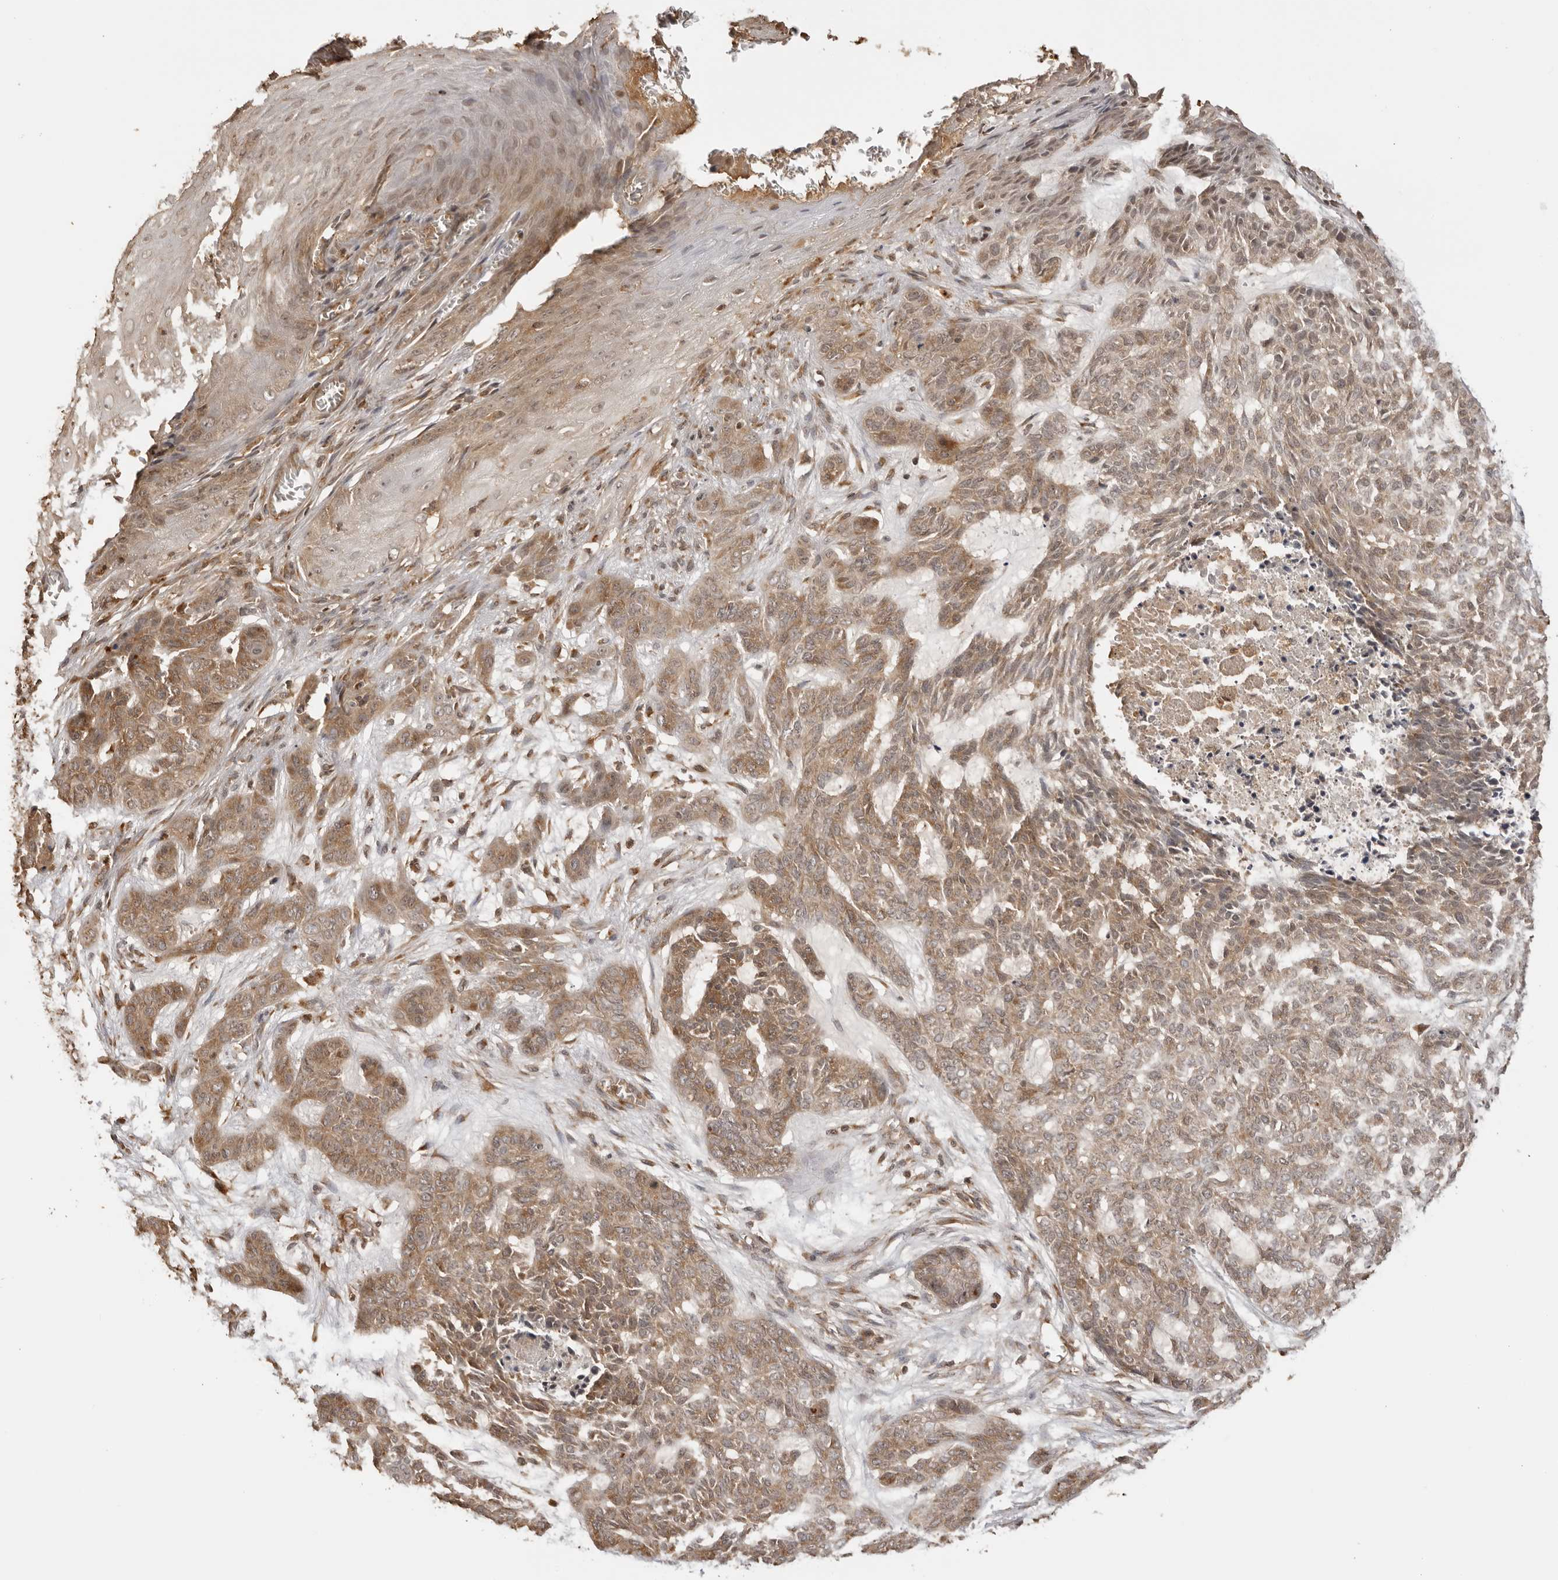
{"staining": {"intensity": "moderate", "quantity": ">75%", "location": "cytoplasmic/membranous,nuclear"}, "tissue": "skin cancer", "cell_type": "Tumor cells", "image_type": "cancer", "snomed": [{"axis": "morphology", "description": "Basal cell carcinoma"}, {"axis": "topography", "description": "Skin"}], "caption": "Tumor cells demonstrate moderate cytoplasmic/membranous and nuclear expression in approximately >75% of cells in skin basal cell carcinoma. (DAB IHC, brown staining for protein, blue staining for nuclei).", "gene": "IKBKE", "patient": {"sex": "female", "age": 64}}